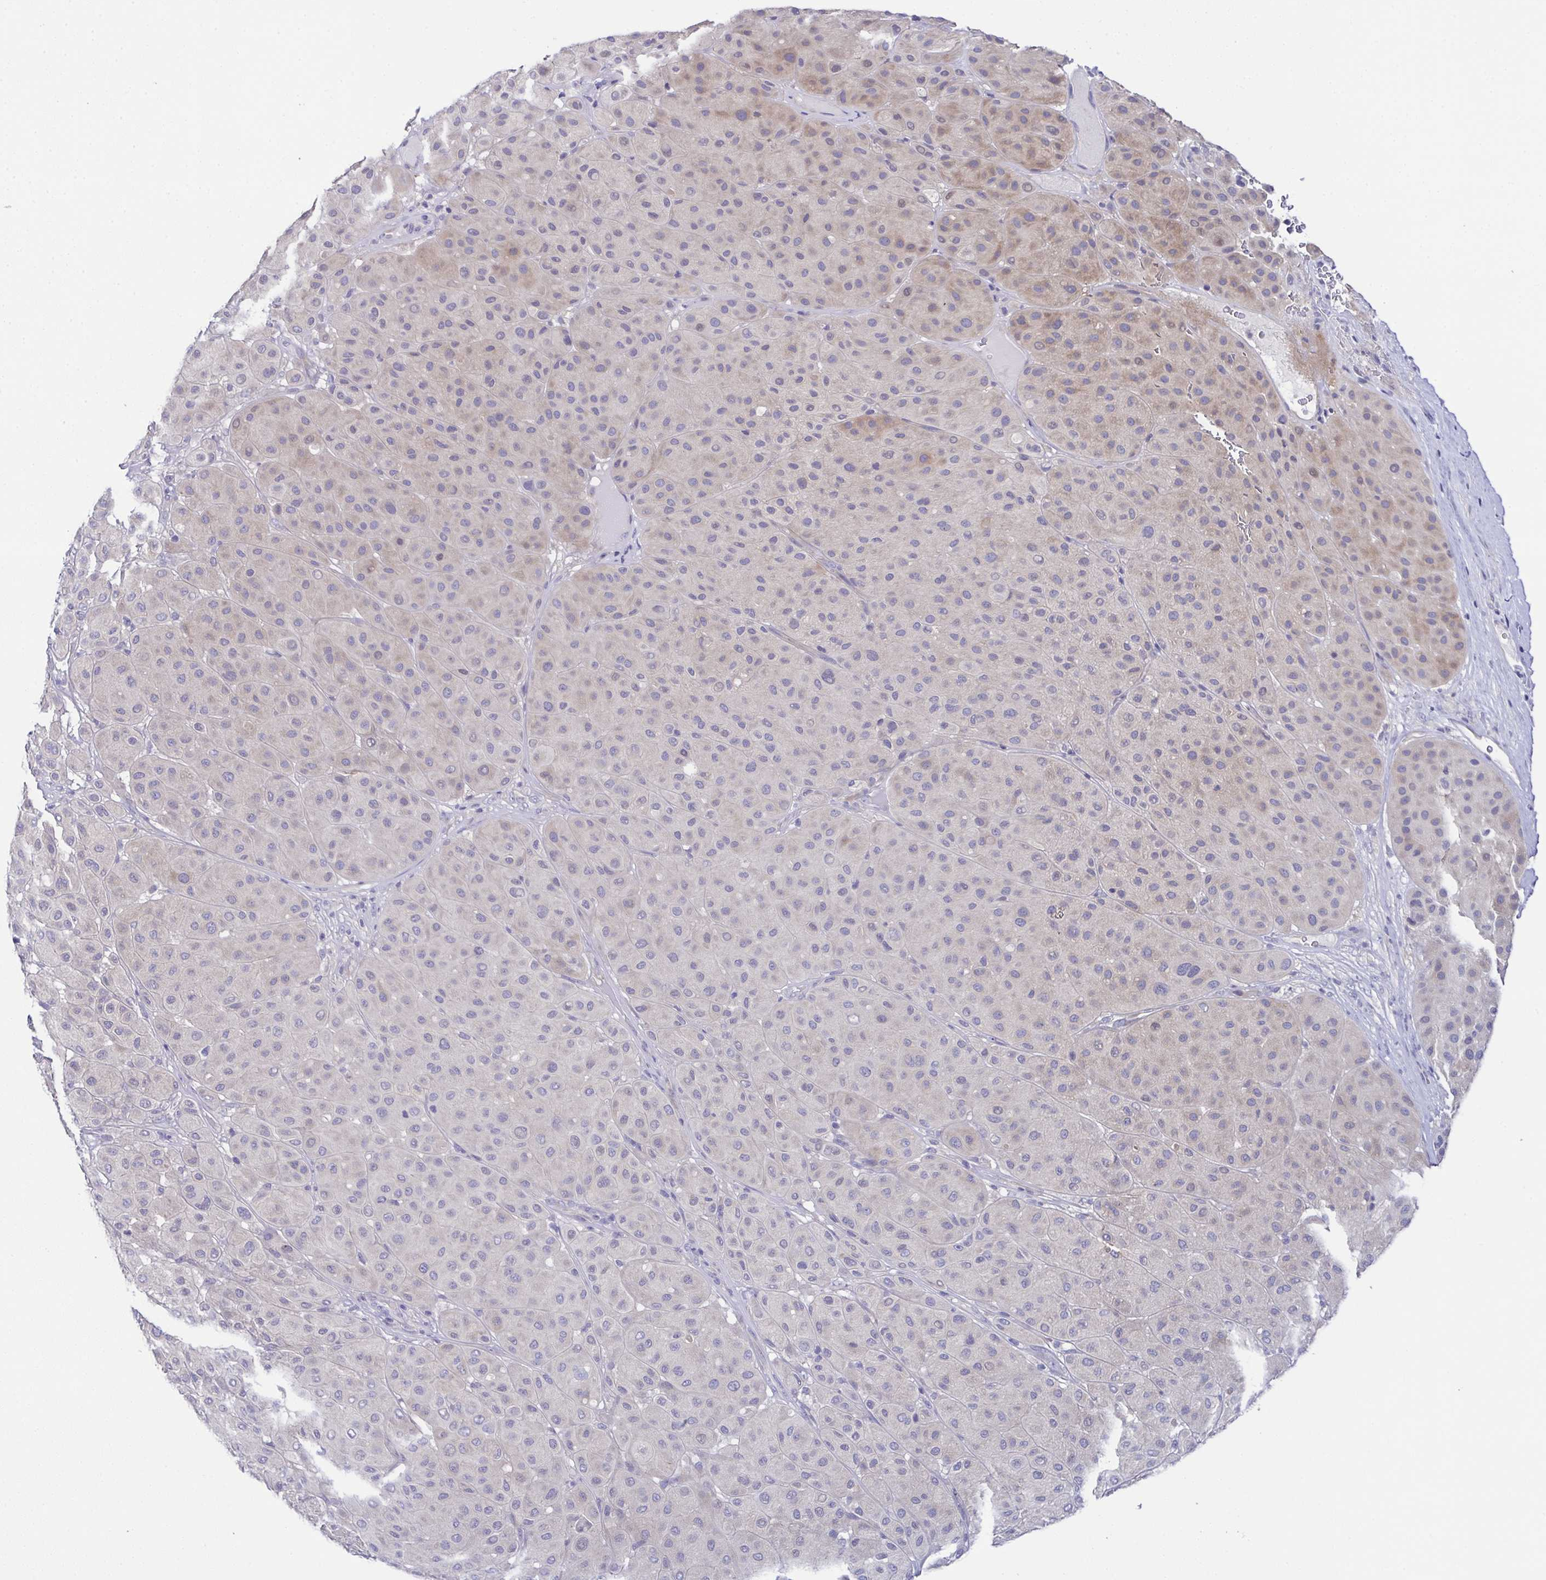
{"staining": {"intensity": "weak", "quantity": "25%-75%", "location": "cytoplasmic/membranous"}, "tissue": "melanoma", "cell_type": "Tumor cells", "image_type": "cancer", "snomed": [{"axis": "morphology", "description": "Malignant melanoma, Metastatic site"}, {"axis": "topography", "description": "Smooth muscle"}], "caption": "The photomicrograph demonstrates staining of malignant melanoma (metastatic site), revealing weak cytoplasmic/membranous protein staining (brown color) within tumor cells.", "gene": "CFAP97D1", "patient": {"sex": "male", "age": 41}}